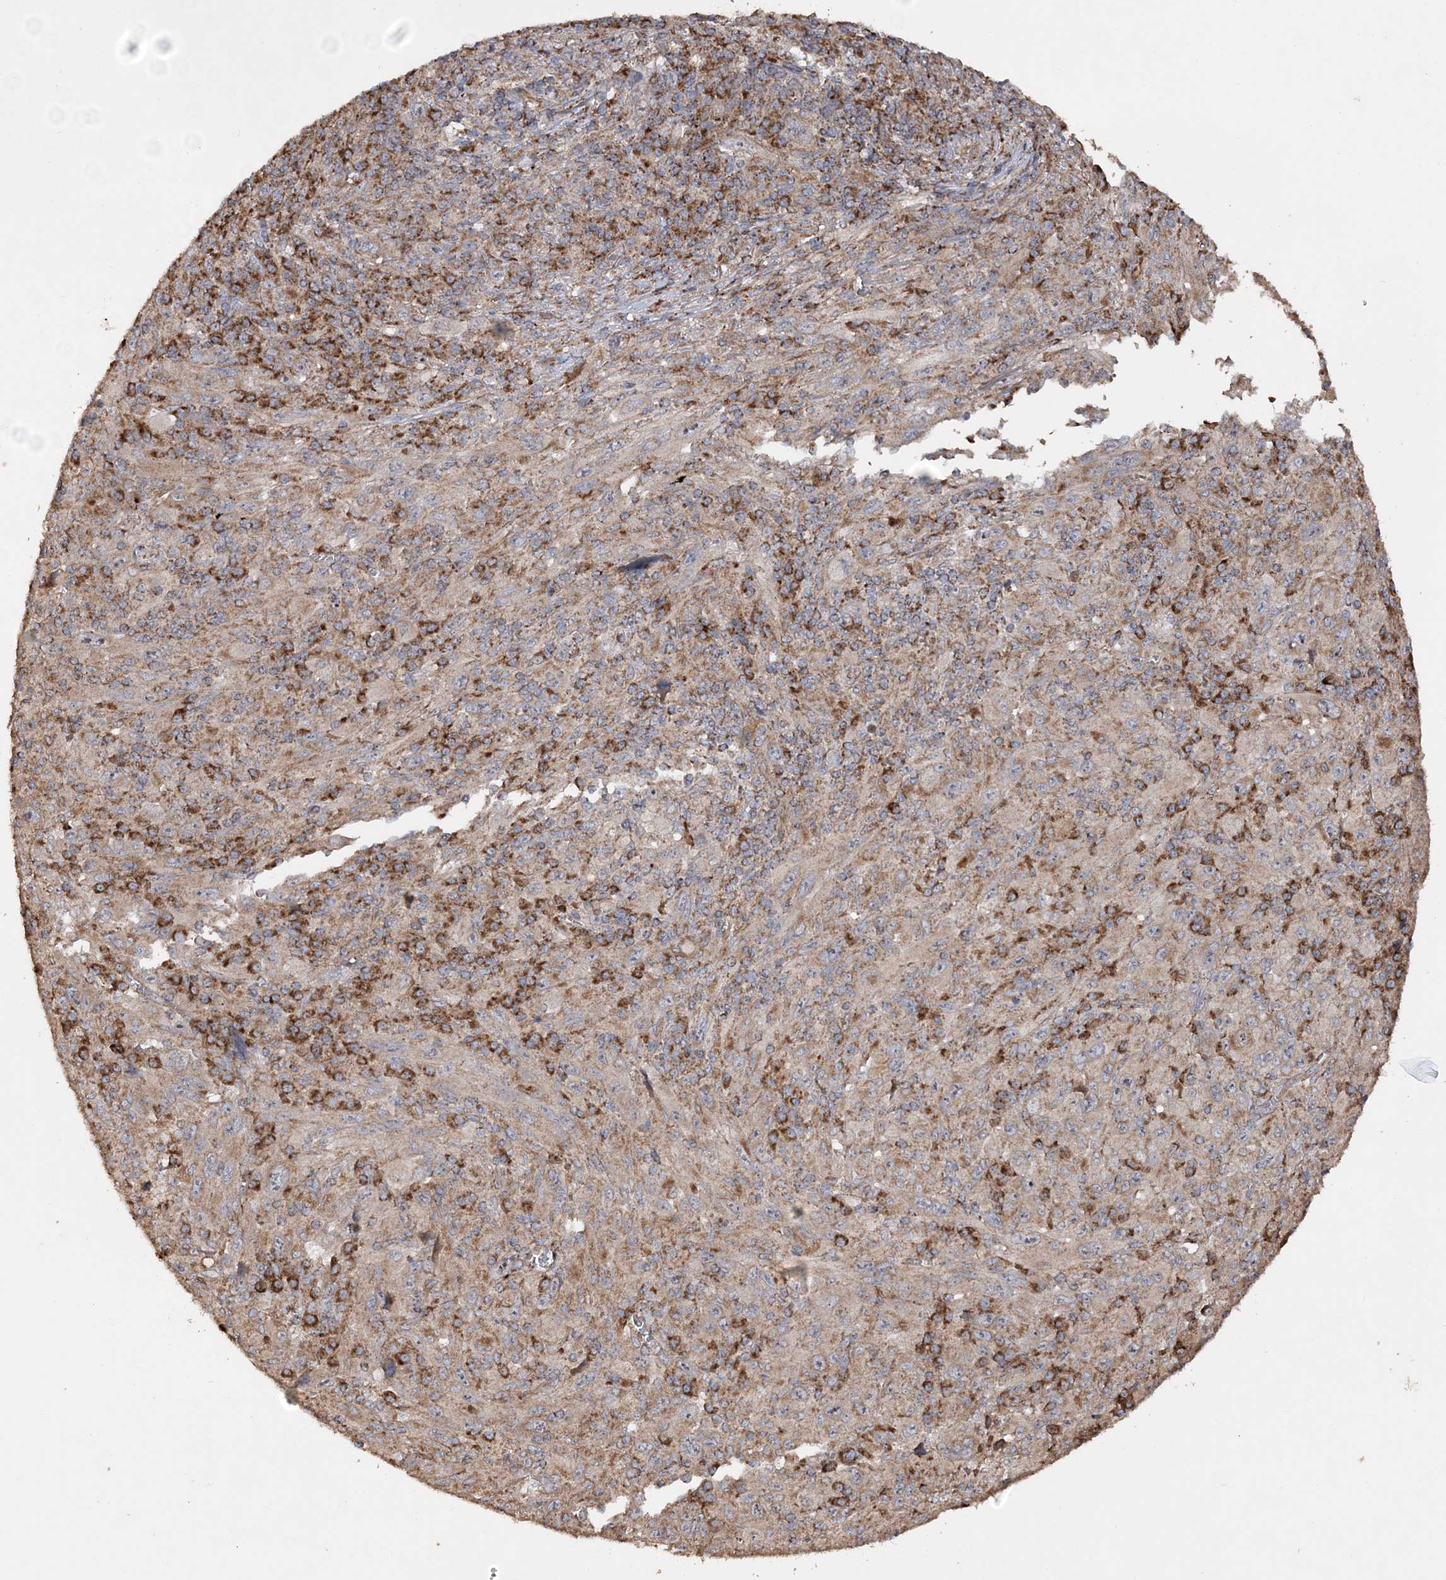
{"staining": {"intensity": "weak", "quantity": "25%-75%", "location": "cytoplasmic/membranous"}, "tissue": "melanoma", "cell_type": "Tumor cells", "image_type": "cancer", "snomed": [{"axis": "morphology", "description": "Malignant melanoma, Metastatic site"}, {"axis": "topography", "description": "Skin"}], "caption": "A high-resolution micrograph shows immunohistochemistry (IHC) staining of melanoma, which exhibits weak cytoplasmic/membranous expression in approximately 25%-75% of tumor cells.", "gene": "POC5", "patient": {"sex": "female", "age": 56}}